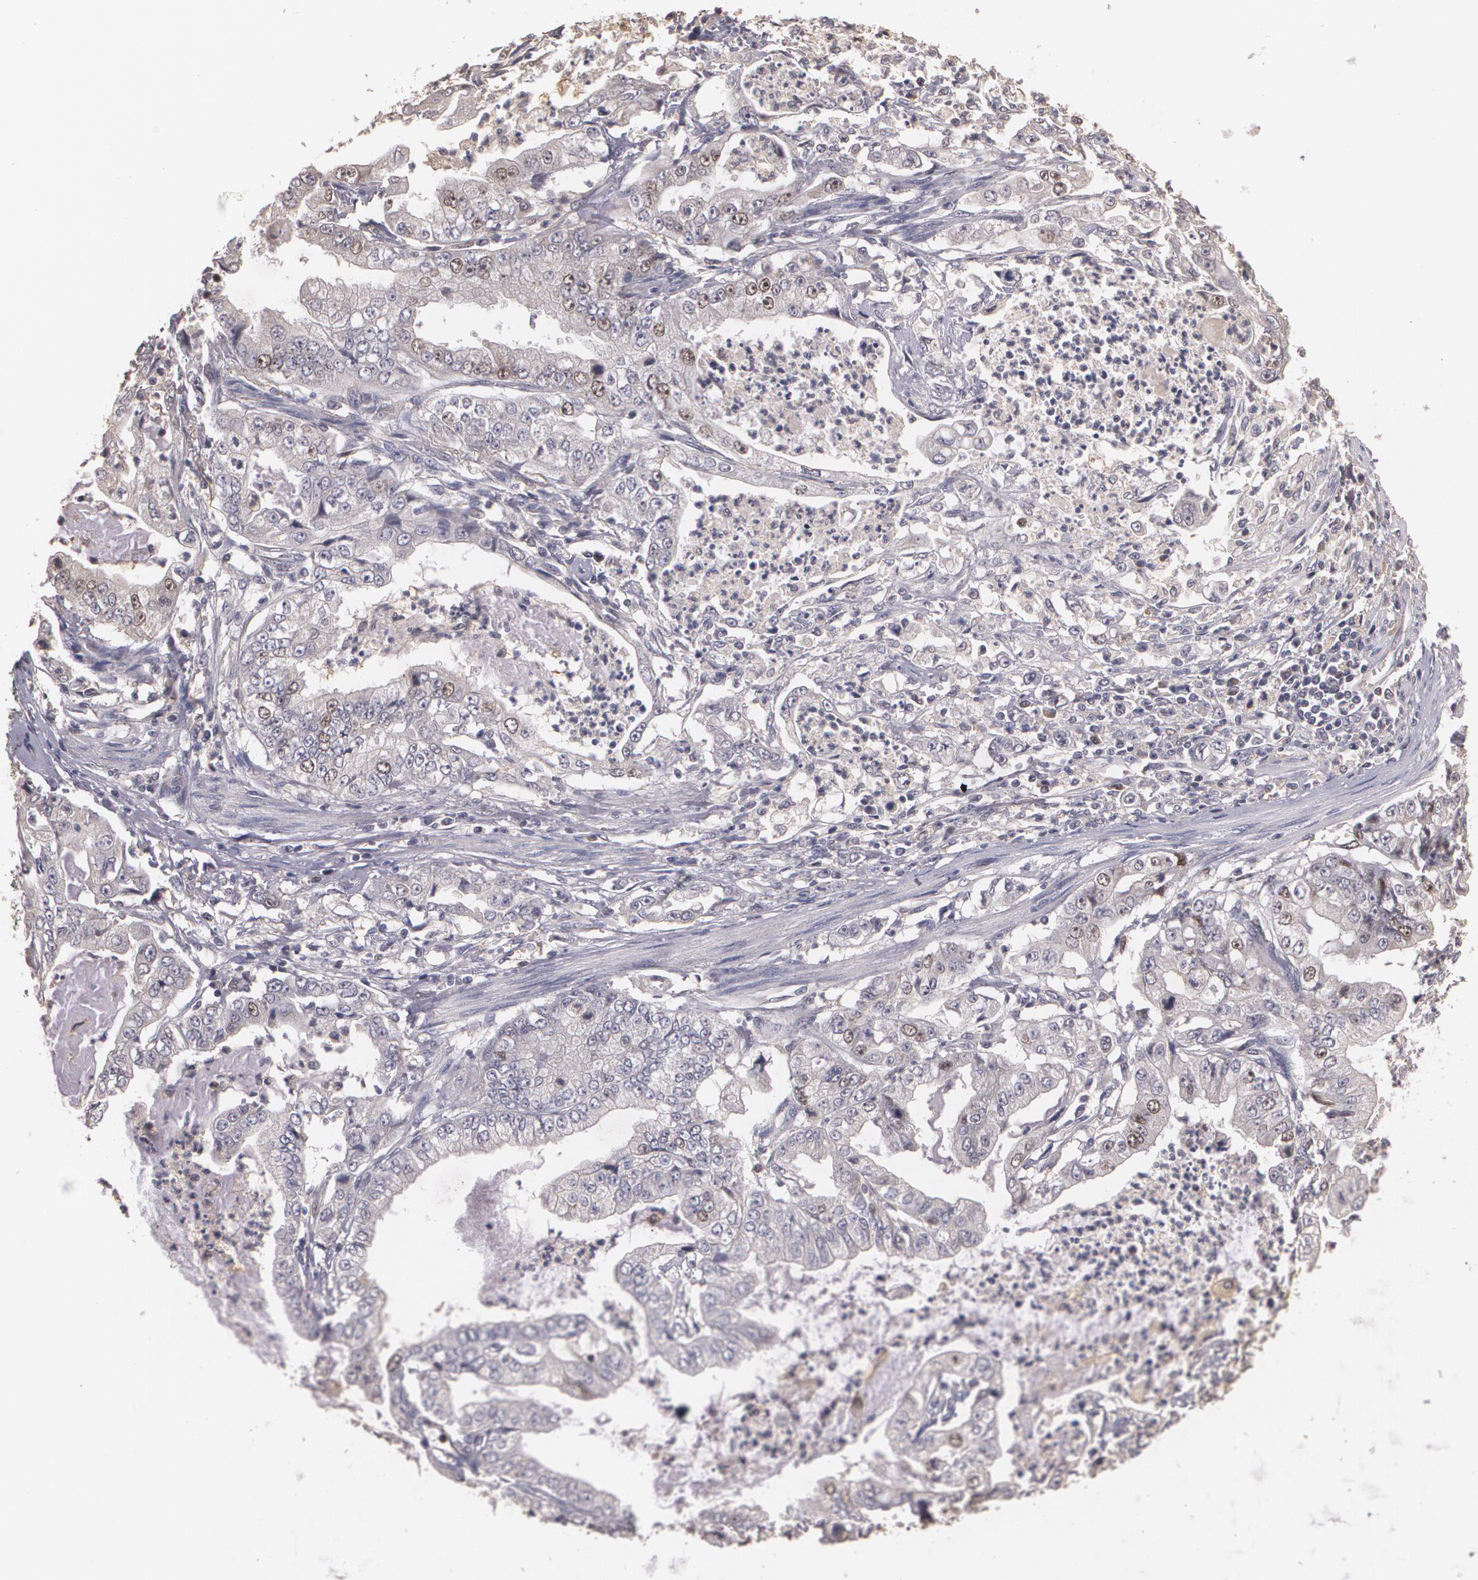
{"staining": {"intensity": "moderate", "quantity": "<25%", "location": "nuclear"}, "tissue": "stomach cancer", "cell_type": "Tumor cells", "image_type": "cancer", "snomed": [{"axis": "morphology", "description": "Adenocarcinoma, NOS"}, {"axis": "topography", "description": "Pancreas"}, {"axis": "topography", "description": "Stomach, upper"}], "caption": "Stomach adenocarcinoma stained with a protein marker demonstrates moderate staining in tumor cells.", "gene": "BRCA1", "patient": {"sex": "male", "age": 77}}